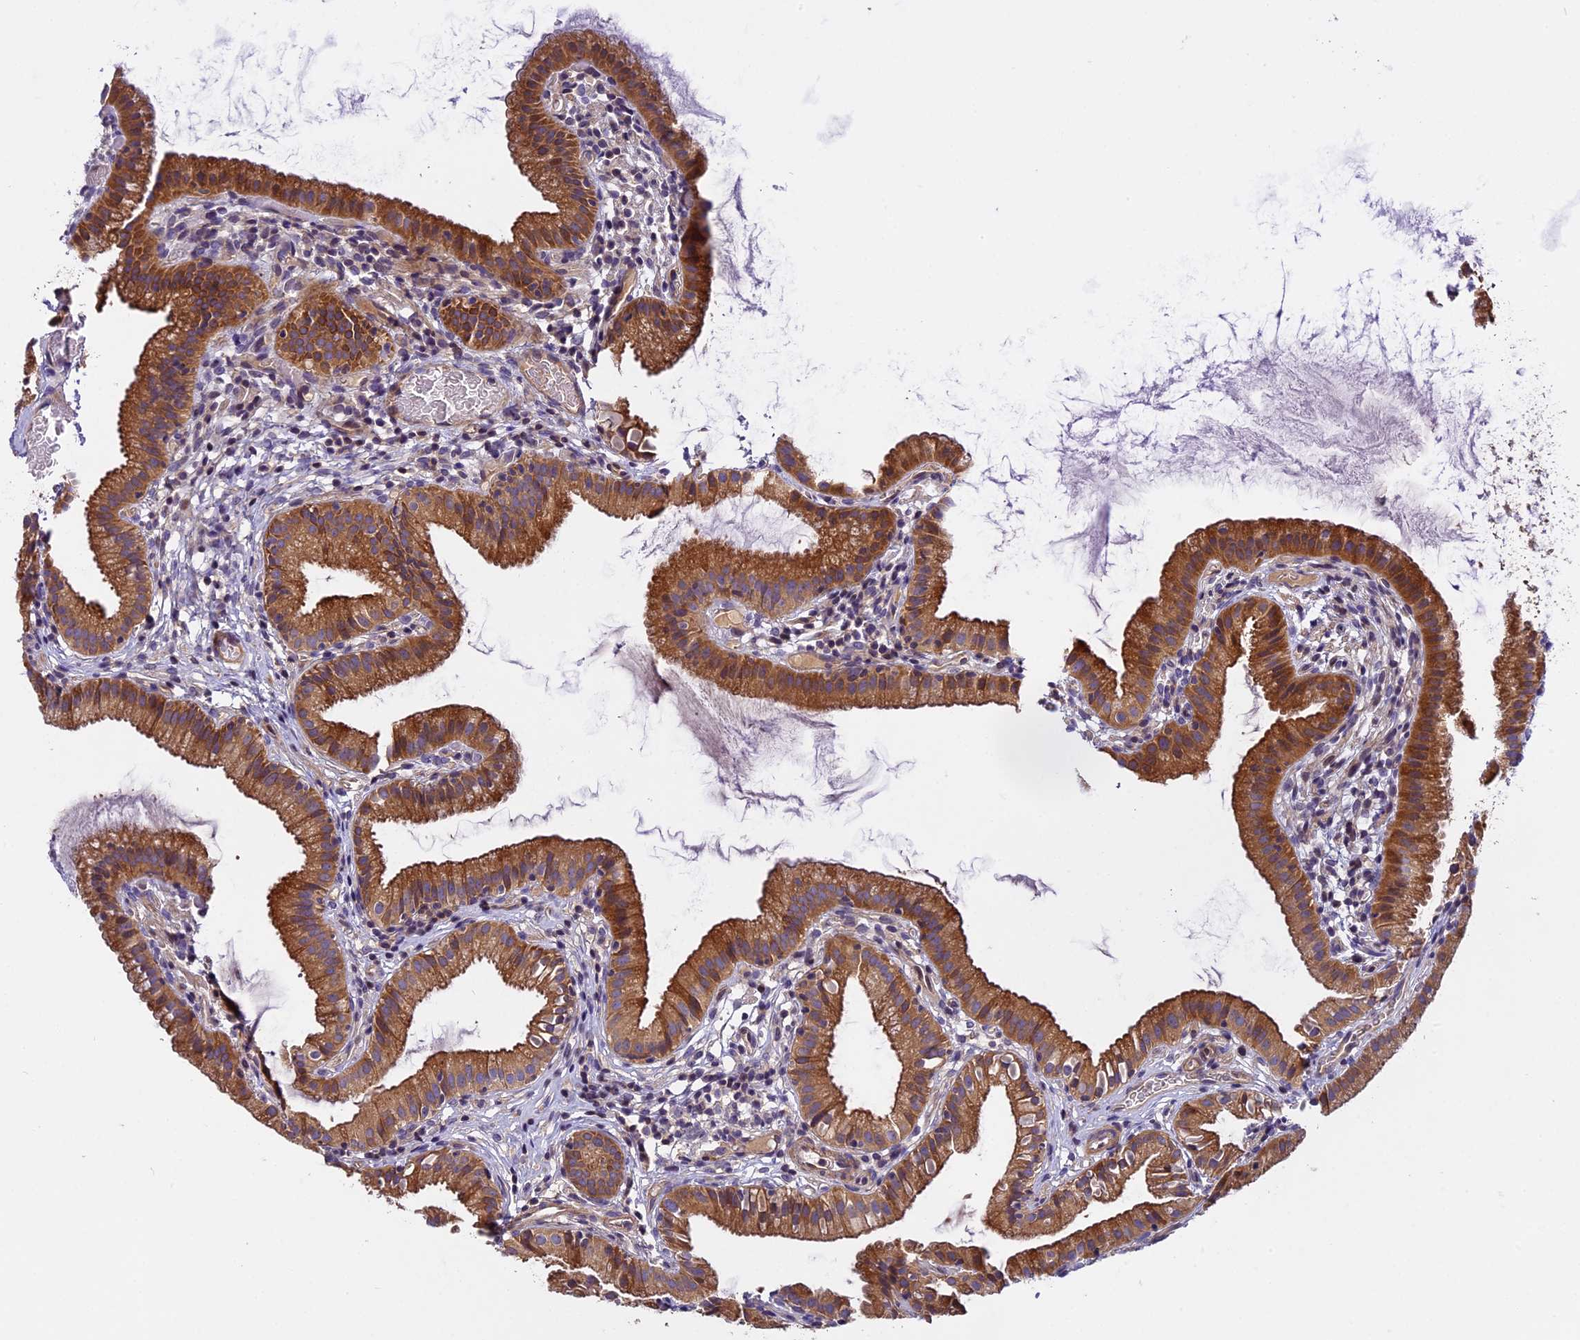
{"staining": {"intensity": "moderate", "quantity": ">75%", "location": "cytoplasmic/membranous"}, "tissue": "gallbladder", "cell_type": "Glandular cells", "image_type": "normal", "snomed": [{"axis": "morphology", "description": "Normal tissue, NOS"}, {"axis": "topography", "description": "Gallbladder"}], "caption": "IHC (DAB) staining of benign human gallbladder displays moderate cytoplasmic/membranous protein expression in about >75% of glandular cells. Nuclei are stained in blue.", "gene": "FAM98C", "patient": {"sex": "female", "age": 46}}